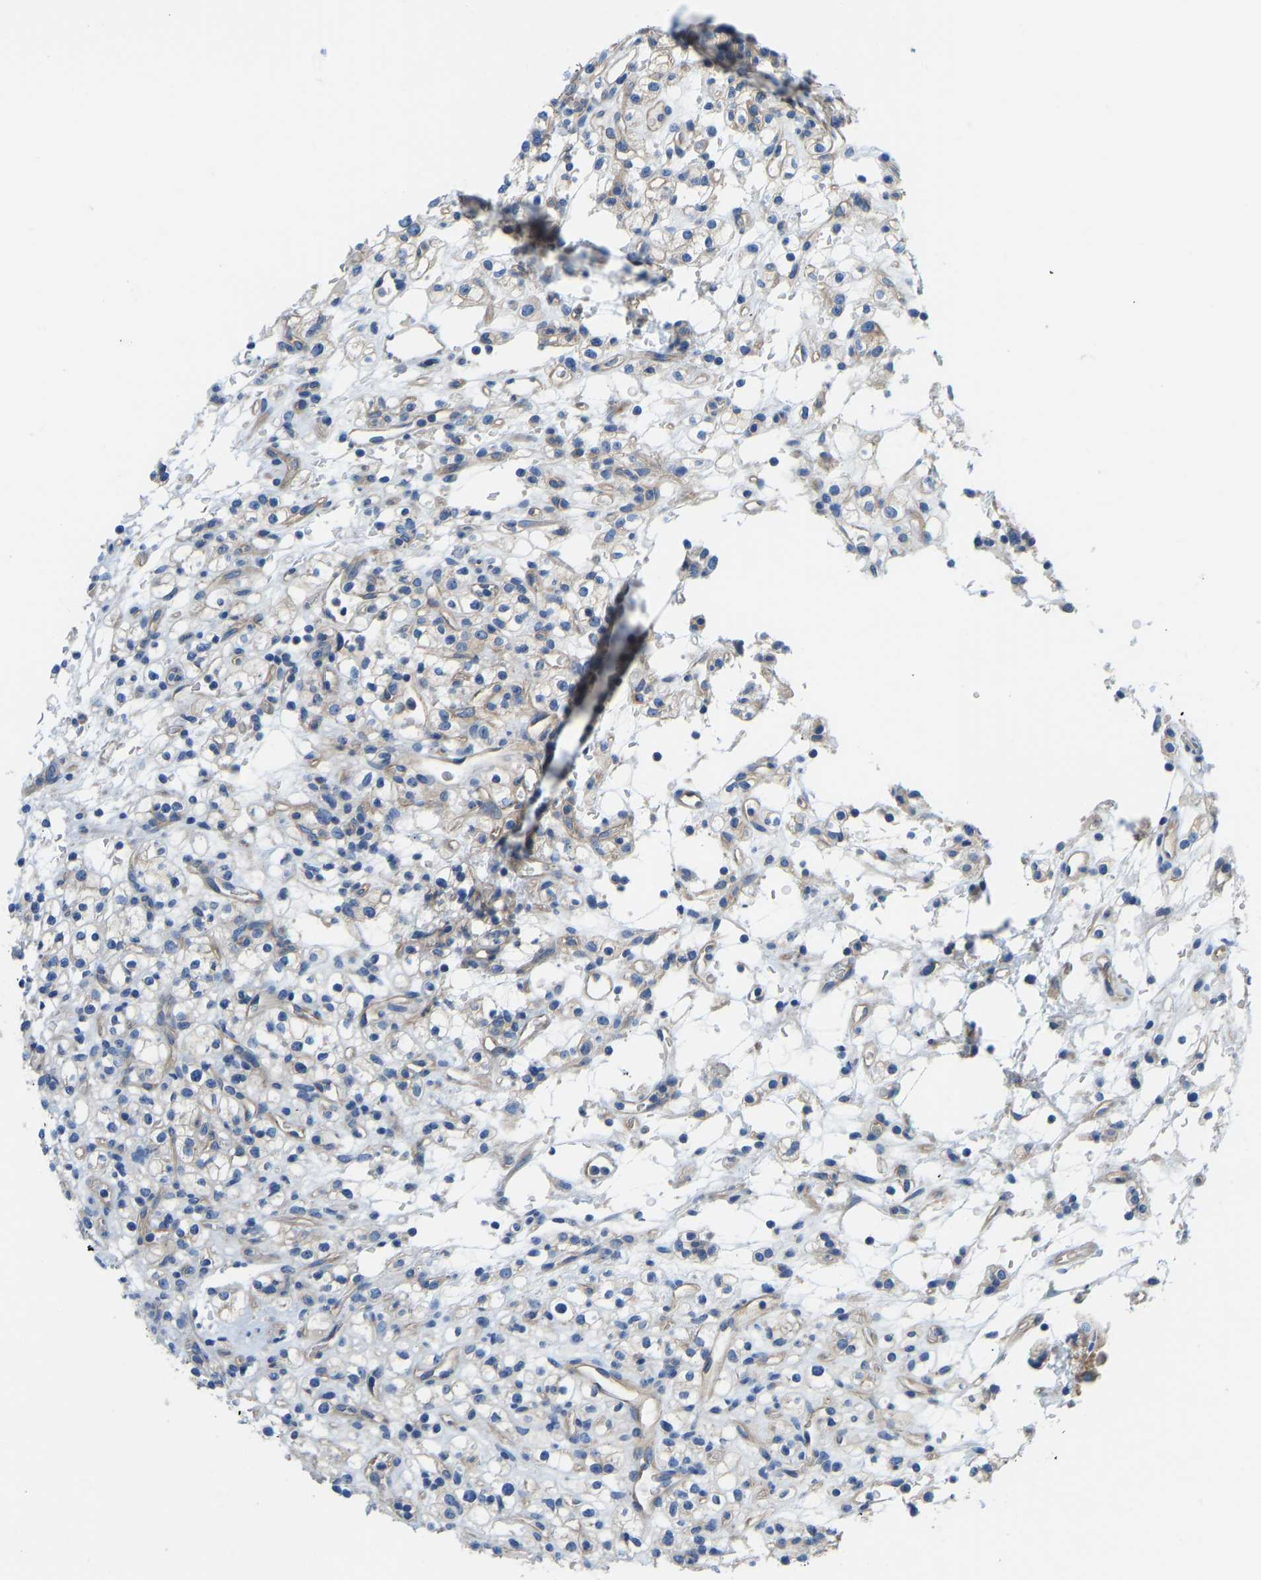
{"staining": {"intensity": "negative", "quantity": "none", "location": "none"}, "tissue": "renal cancer", "cell_type": "Tumor cells", "image_type": "cancer", "snomed": [{"axis": "morphology", "description": "Normal tissue, NOS"}, {"axis": "morphology", "description": "Adenocarcinoma, NOS"}, {"axis": "topography", "description": "Kidney"}], "caption": "Adenocarcinoma (renal) stained for a protein using immunohistochemistry reveals no positivity tumor cells.", "gene": "CHAD", "patient": {"sex": "female", "age": 72}}